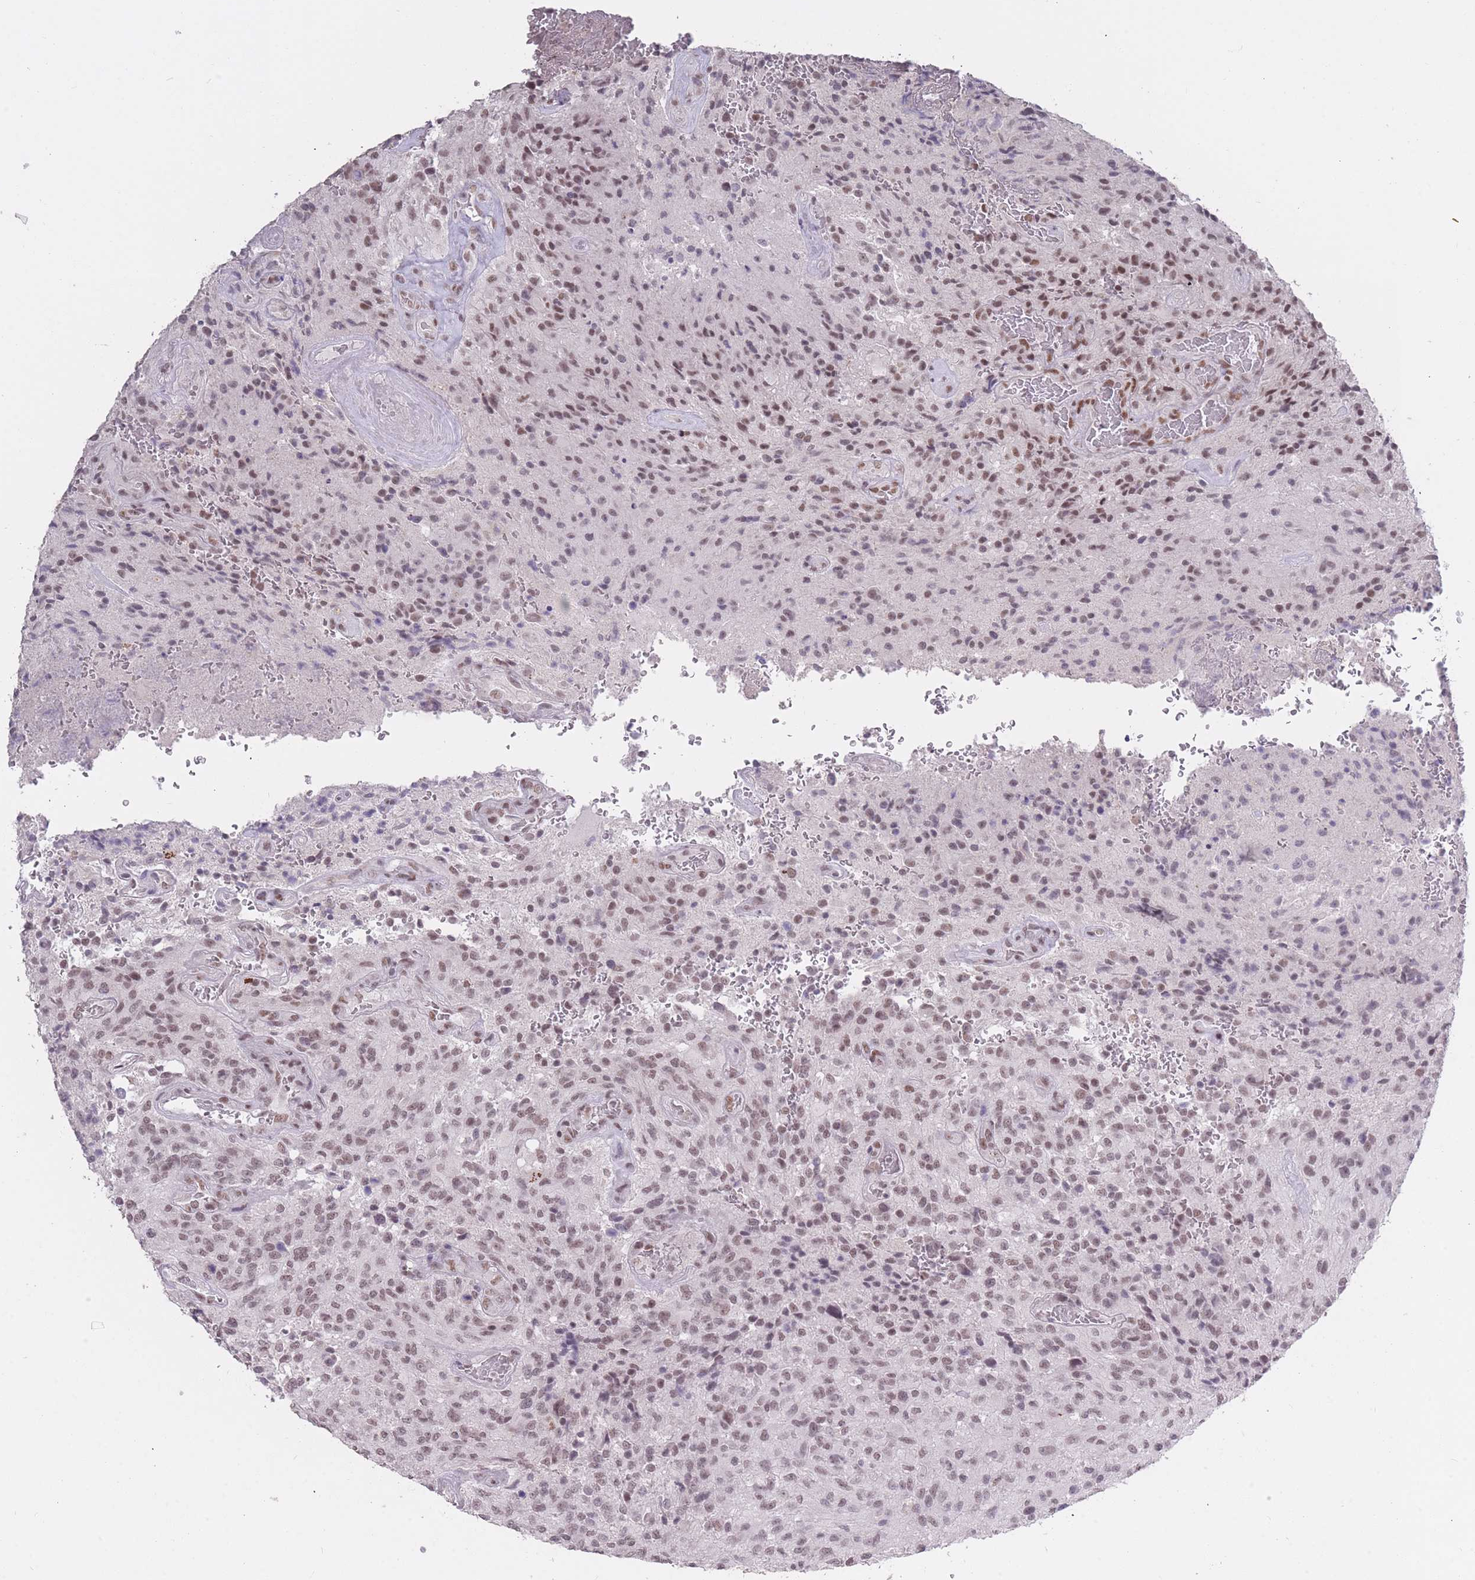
{"staining": {"intensity": "weak", "quantity": ">75%", "location": "nuclear"}, "tissue": "glioma", "cell_type": "Tumor cells", "image_type": "cancer", "snomed": [{"axis": "morphology", "description": "Normal tissue, NOS"}, {"axis": "morphology", "description": "Glioma, malignant, High grade"}, {"axis": "topography", "description": "Cerebral cortex"}], "caption": "A micrograph of human malignant glioma (high-grade) stained for a protein displays weak nuclear brown staining in tumor cells.", "gene": "HNRNPUL1", "patient": {"sex": "male", "age": 56}}